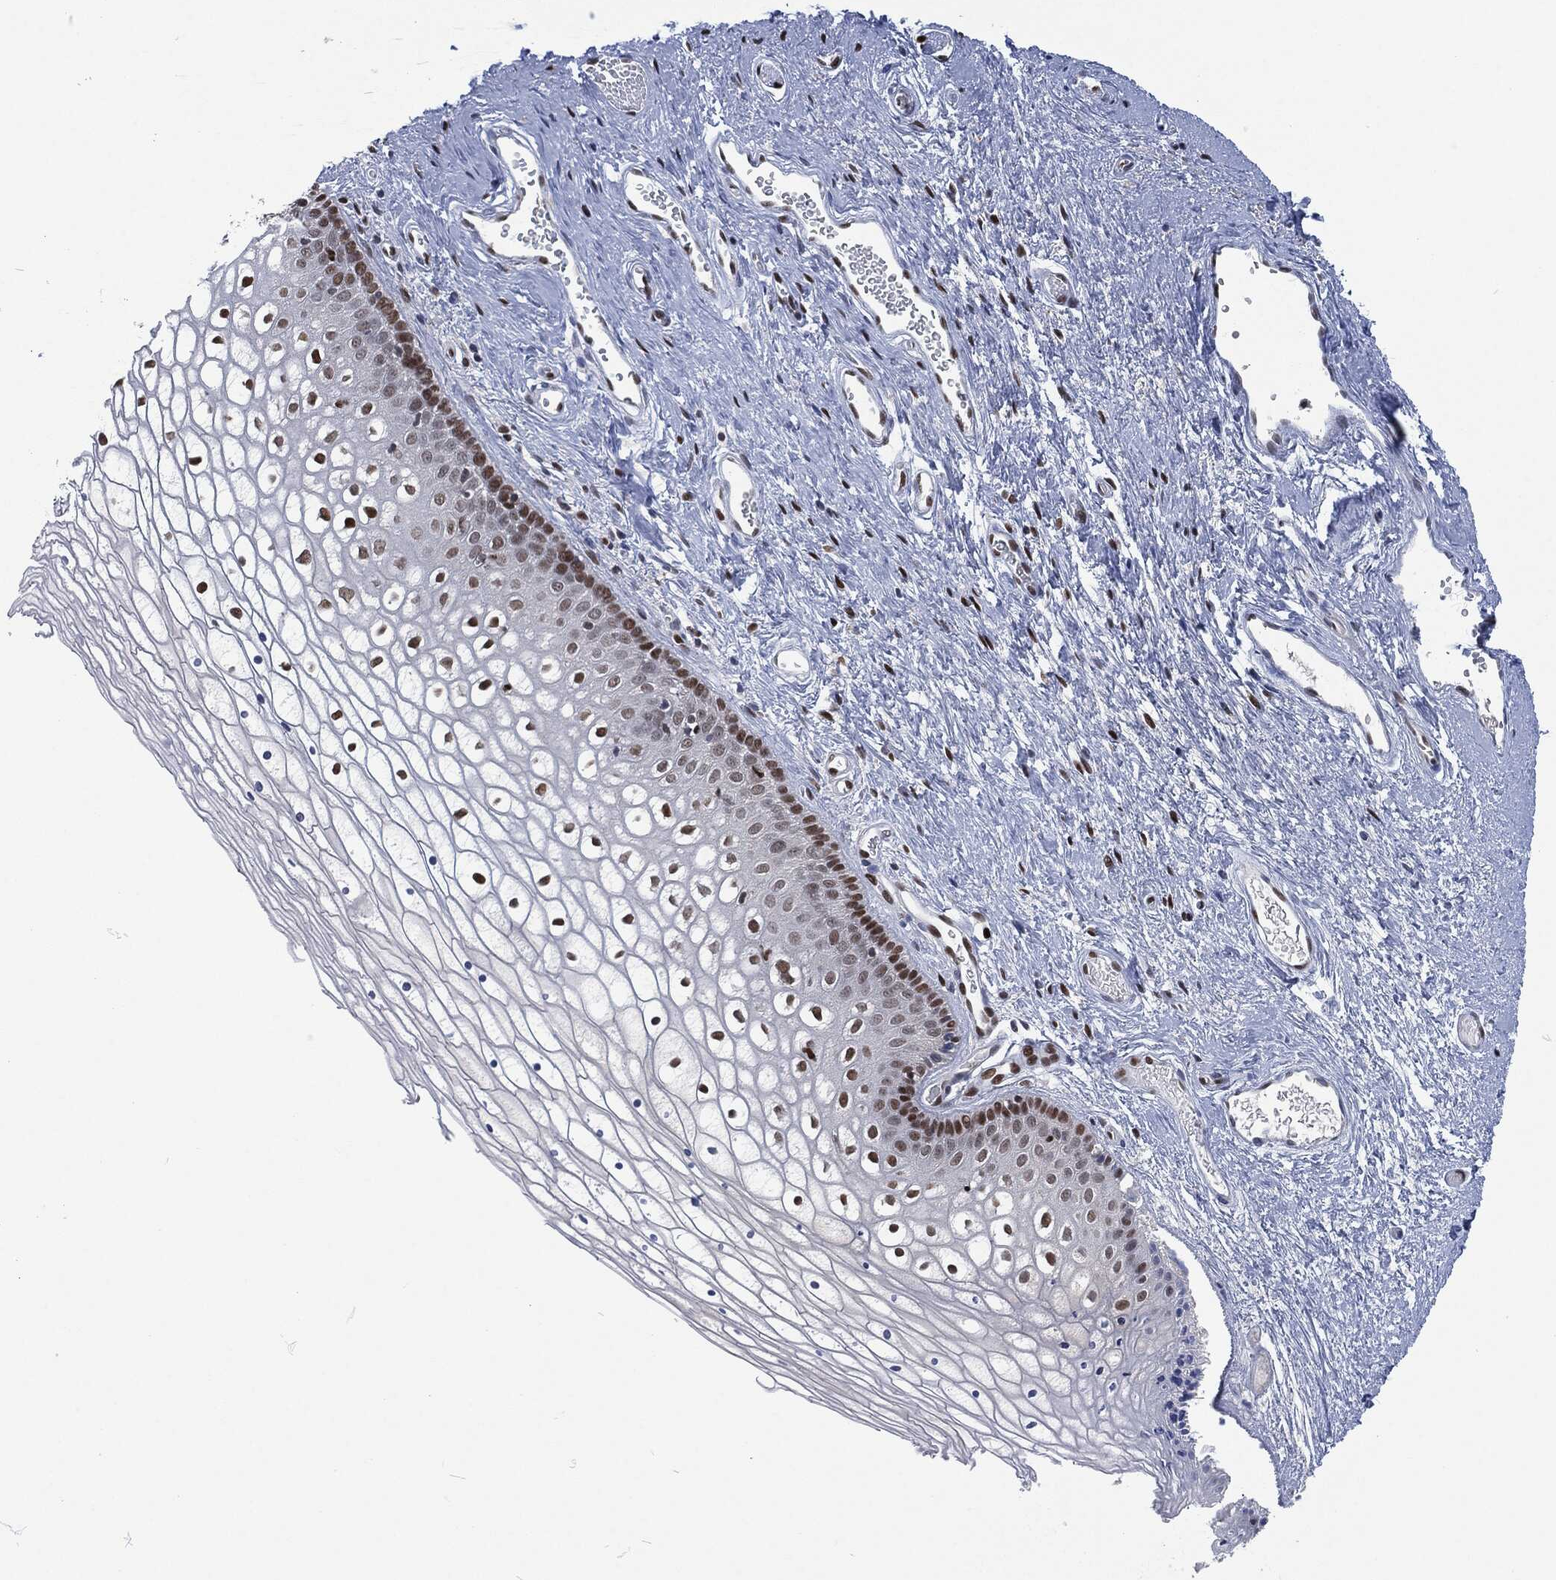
{"staining": {"intensity": "strong", "quantity": "25%-75%", "location": "nuclear"}, "tissue": "vagina", "cell_type": "Squamous epithelial cells", "image_type": "normal", "snomed": [{"axis": "morphology", "description": "Normal tissue, NOS"}, {"axis": "topography", "description": "Vagina"}], "caption": "Human vagina stained with a brown dye shows strong nuclear positive expression in about 25%-75% of squamous epithelial cells.", "gene": "DCPS", "patient": {"sex": "female", "age": 32}}